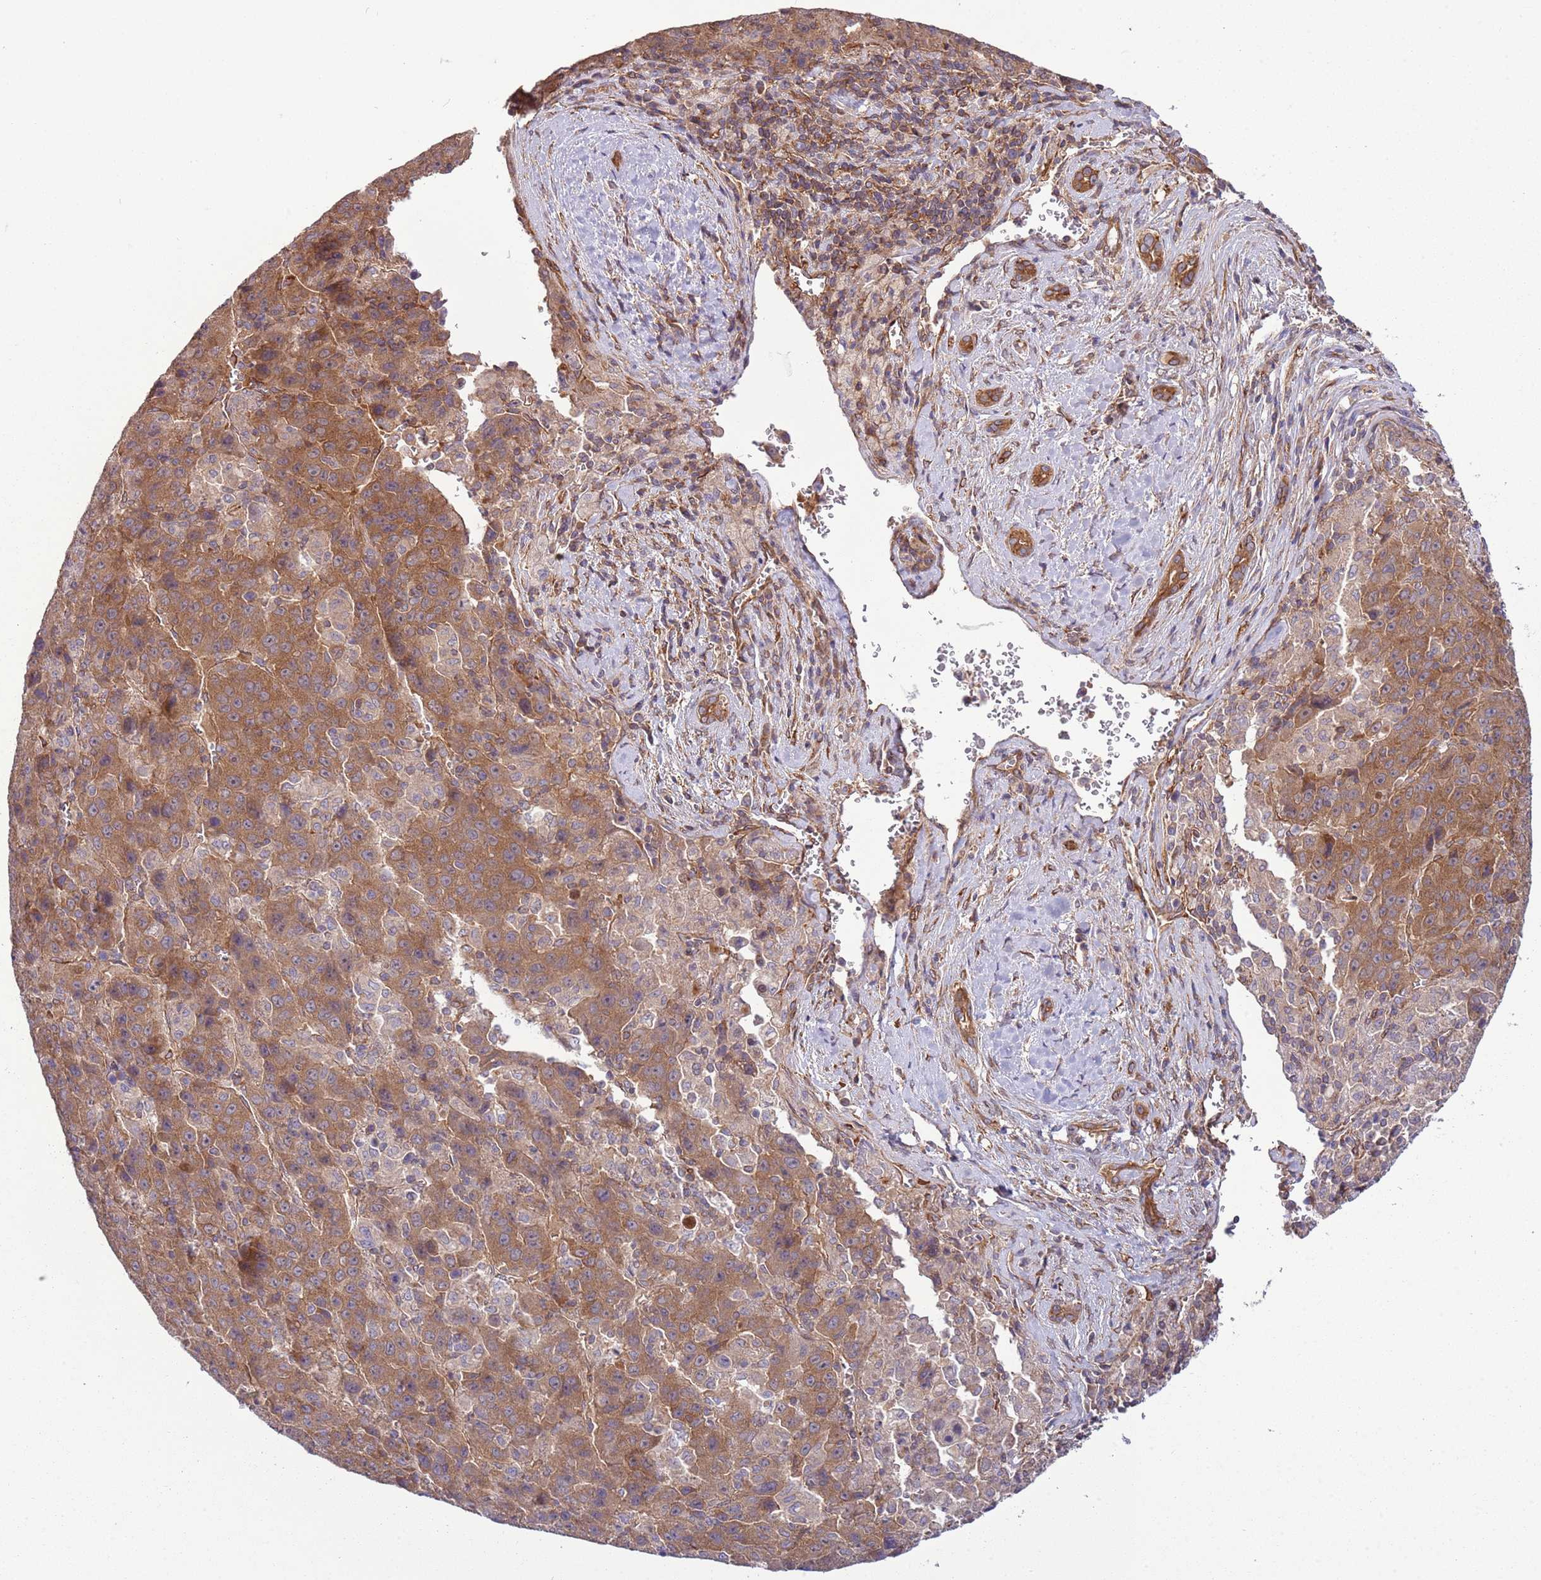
{"staining": {"intensity": "moderate", "quantity": ">75%", "location": "cytoplasmic/membranous"}, "tissue": "liver cancer", "cell_type": "Tumor cells", "image_type": "cancer", "snomed": [{"axis": "morphology", "description": "Carcinoma, Hepatocellular, NOS"}, {"axis": "topography", "description": "Liver"}], "caption": "A micrograph showing moderate cytoplasmic/membranous staining in approximately >75% of tumor cells in hepatocellular carcinoma (liver), as visualized by brown immunohistochemical staining.", "gene": "GNL1", "patient": {"sex": "female", "age": 53}}